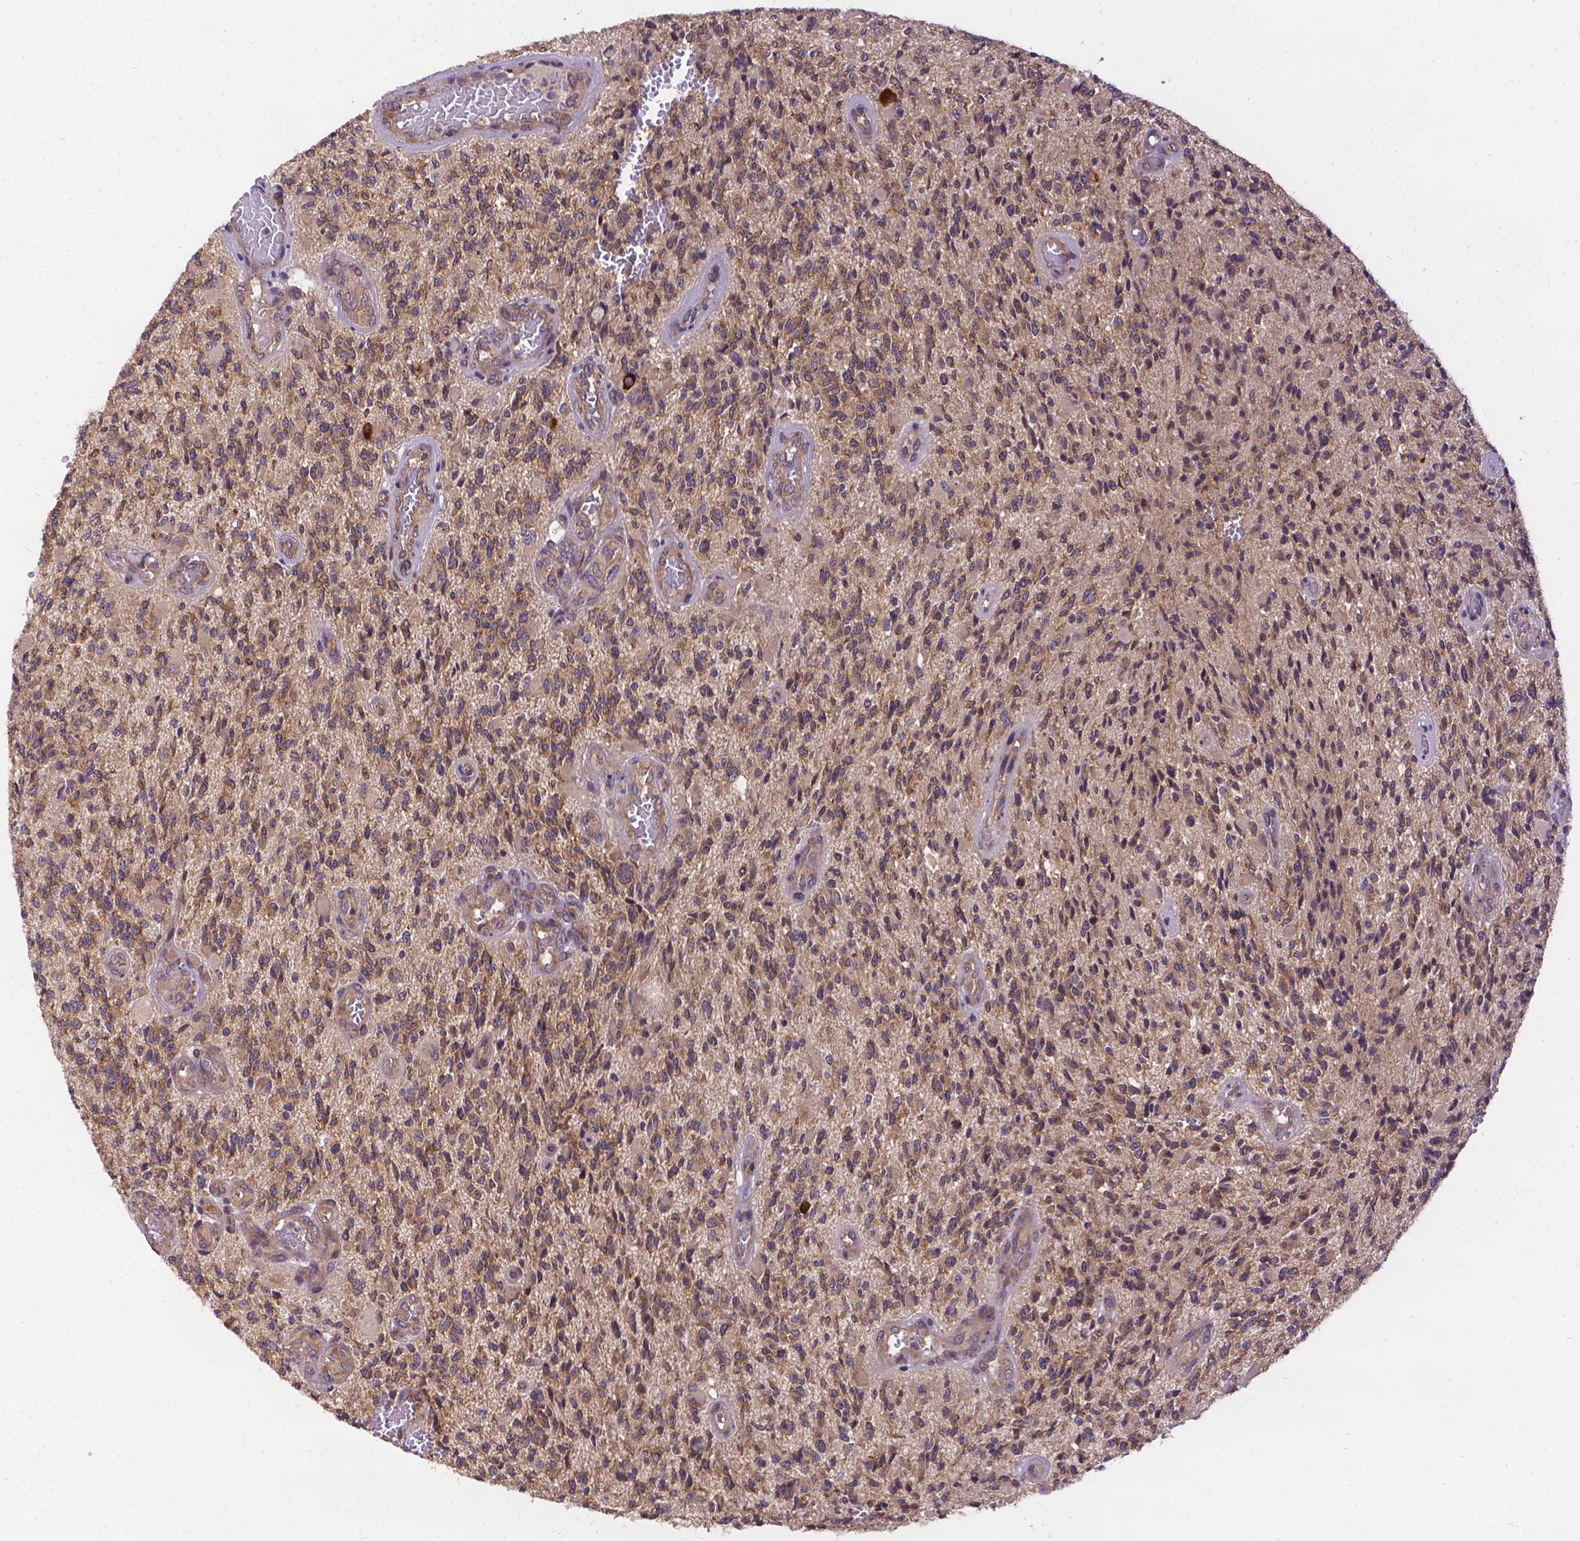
{"staining": {"intensity": "moderate", "quantity": ">75%", "location": "cytoplasmic/membranous"}, "tissue": "glioma", "cell_type": "Tumor cells", "image_type": "cancer", "snomed": [{"axis": "morphology", "description": "Glioma, malignant, High grade"}, {"axis": "topography", "description": "Brain"}], "caption": "Tumor cells exhibit medium levels of moderate cytoplasmic/membranous expression in approximately >75% of cells in human glioma. (brown staining indicates protein expression, while blue staining denotes nuclei).", "gene": "DENND6A", "patient": {"sex": "female", "age": 63}}